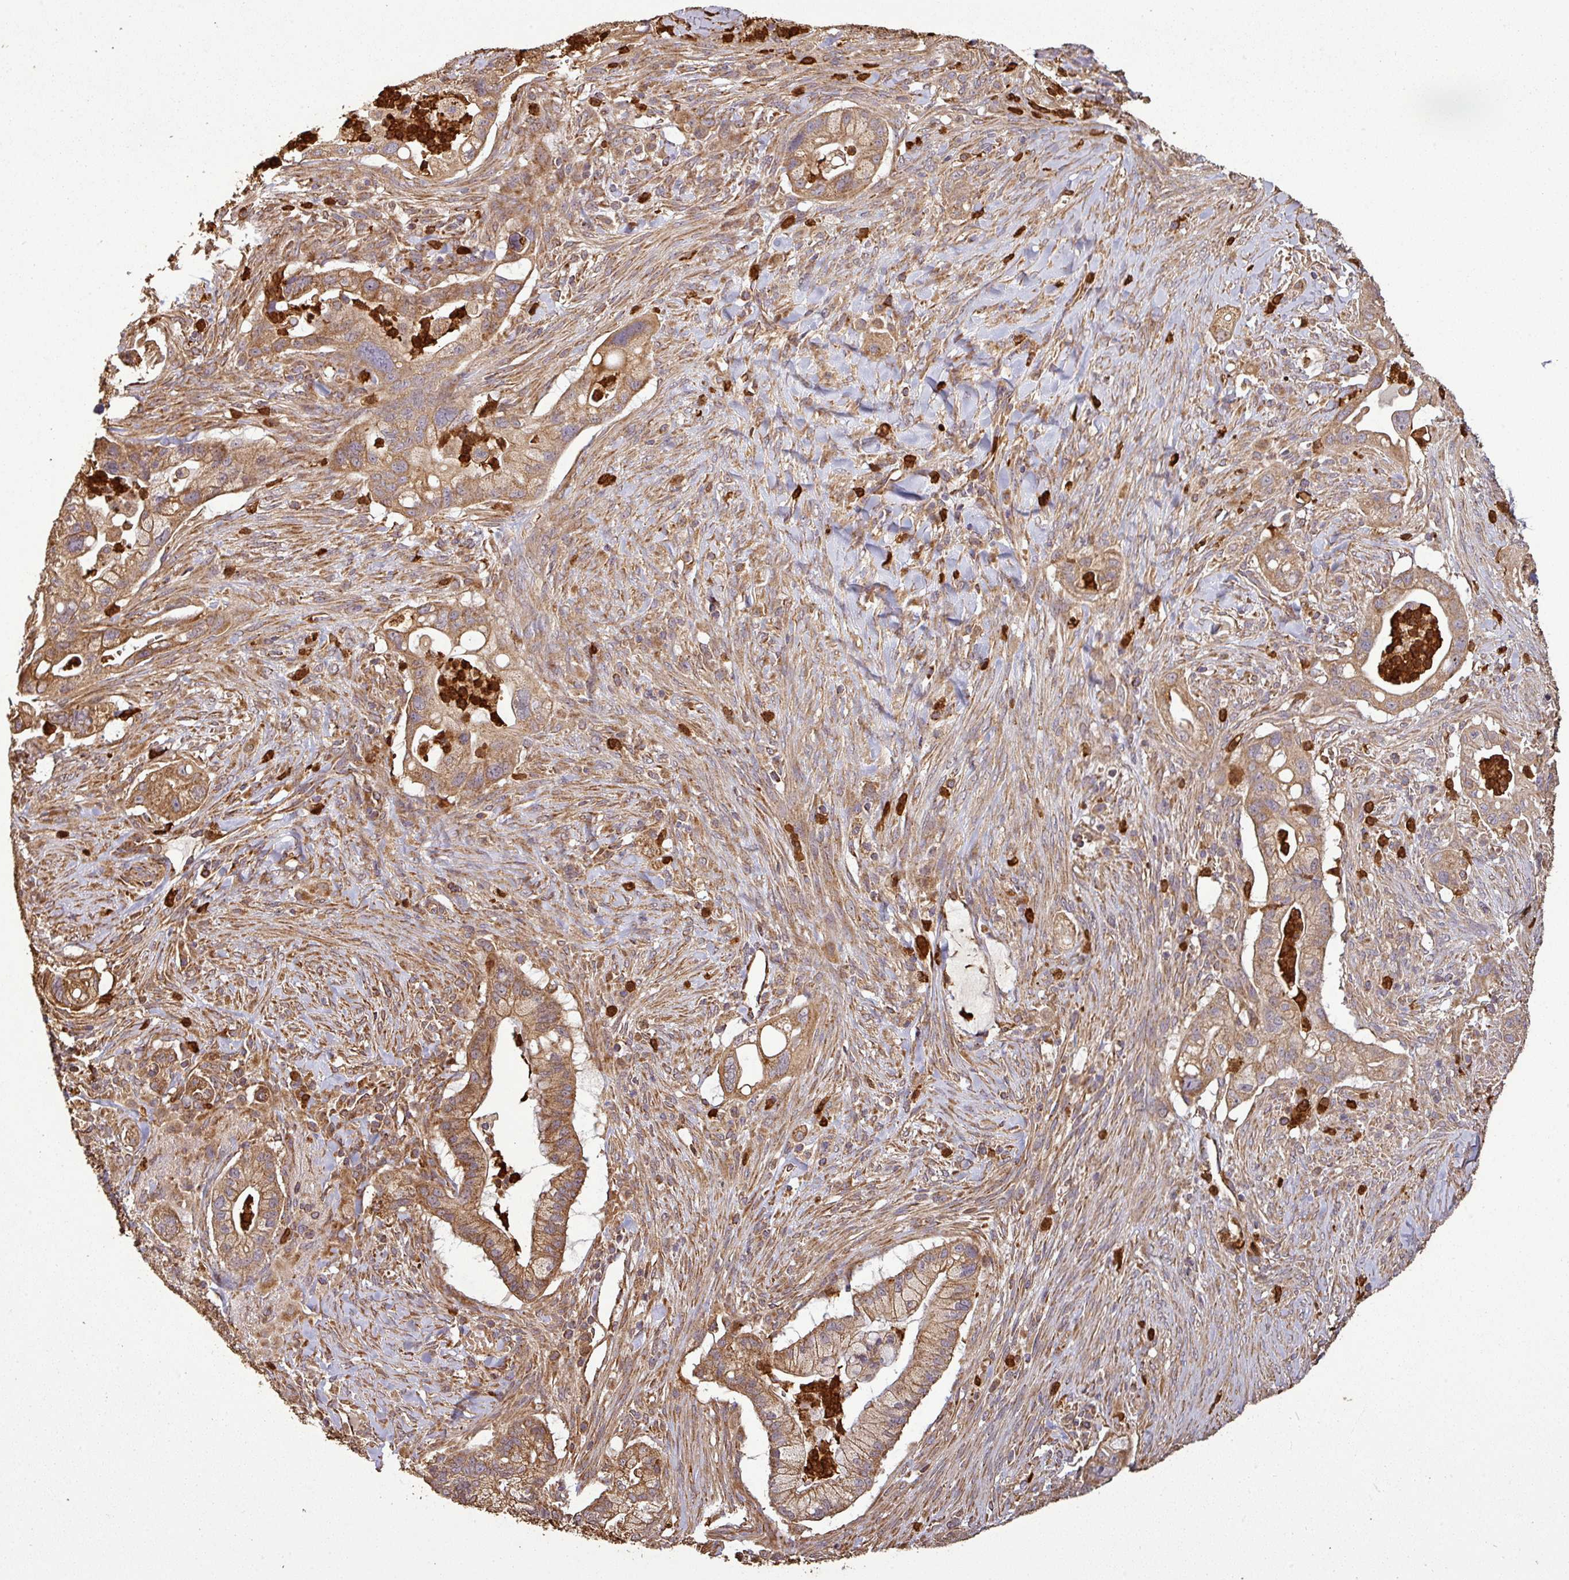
{"staining": {"intensity": "moderate", "quantity": ">75%", "location": "cytoplasmic/membranous"}, "tissue": "pancreatic cancer", "cell_type": "Tumor cells", "image_type": "cancer", "snomed": [{"axis": "morphology", "description": "Adenocarcinoma, NOS"}, {"axis": "topography", "description": "Pancreas"}], "caption": "Adenocarcinoma (pancreatic) stained with IHC displays moderate cytoplasmic/membranous expression in approximately >75% of tumor cells.", "gene": "PLEKHM1", "patient": {"sex": "male", "age": 44}}